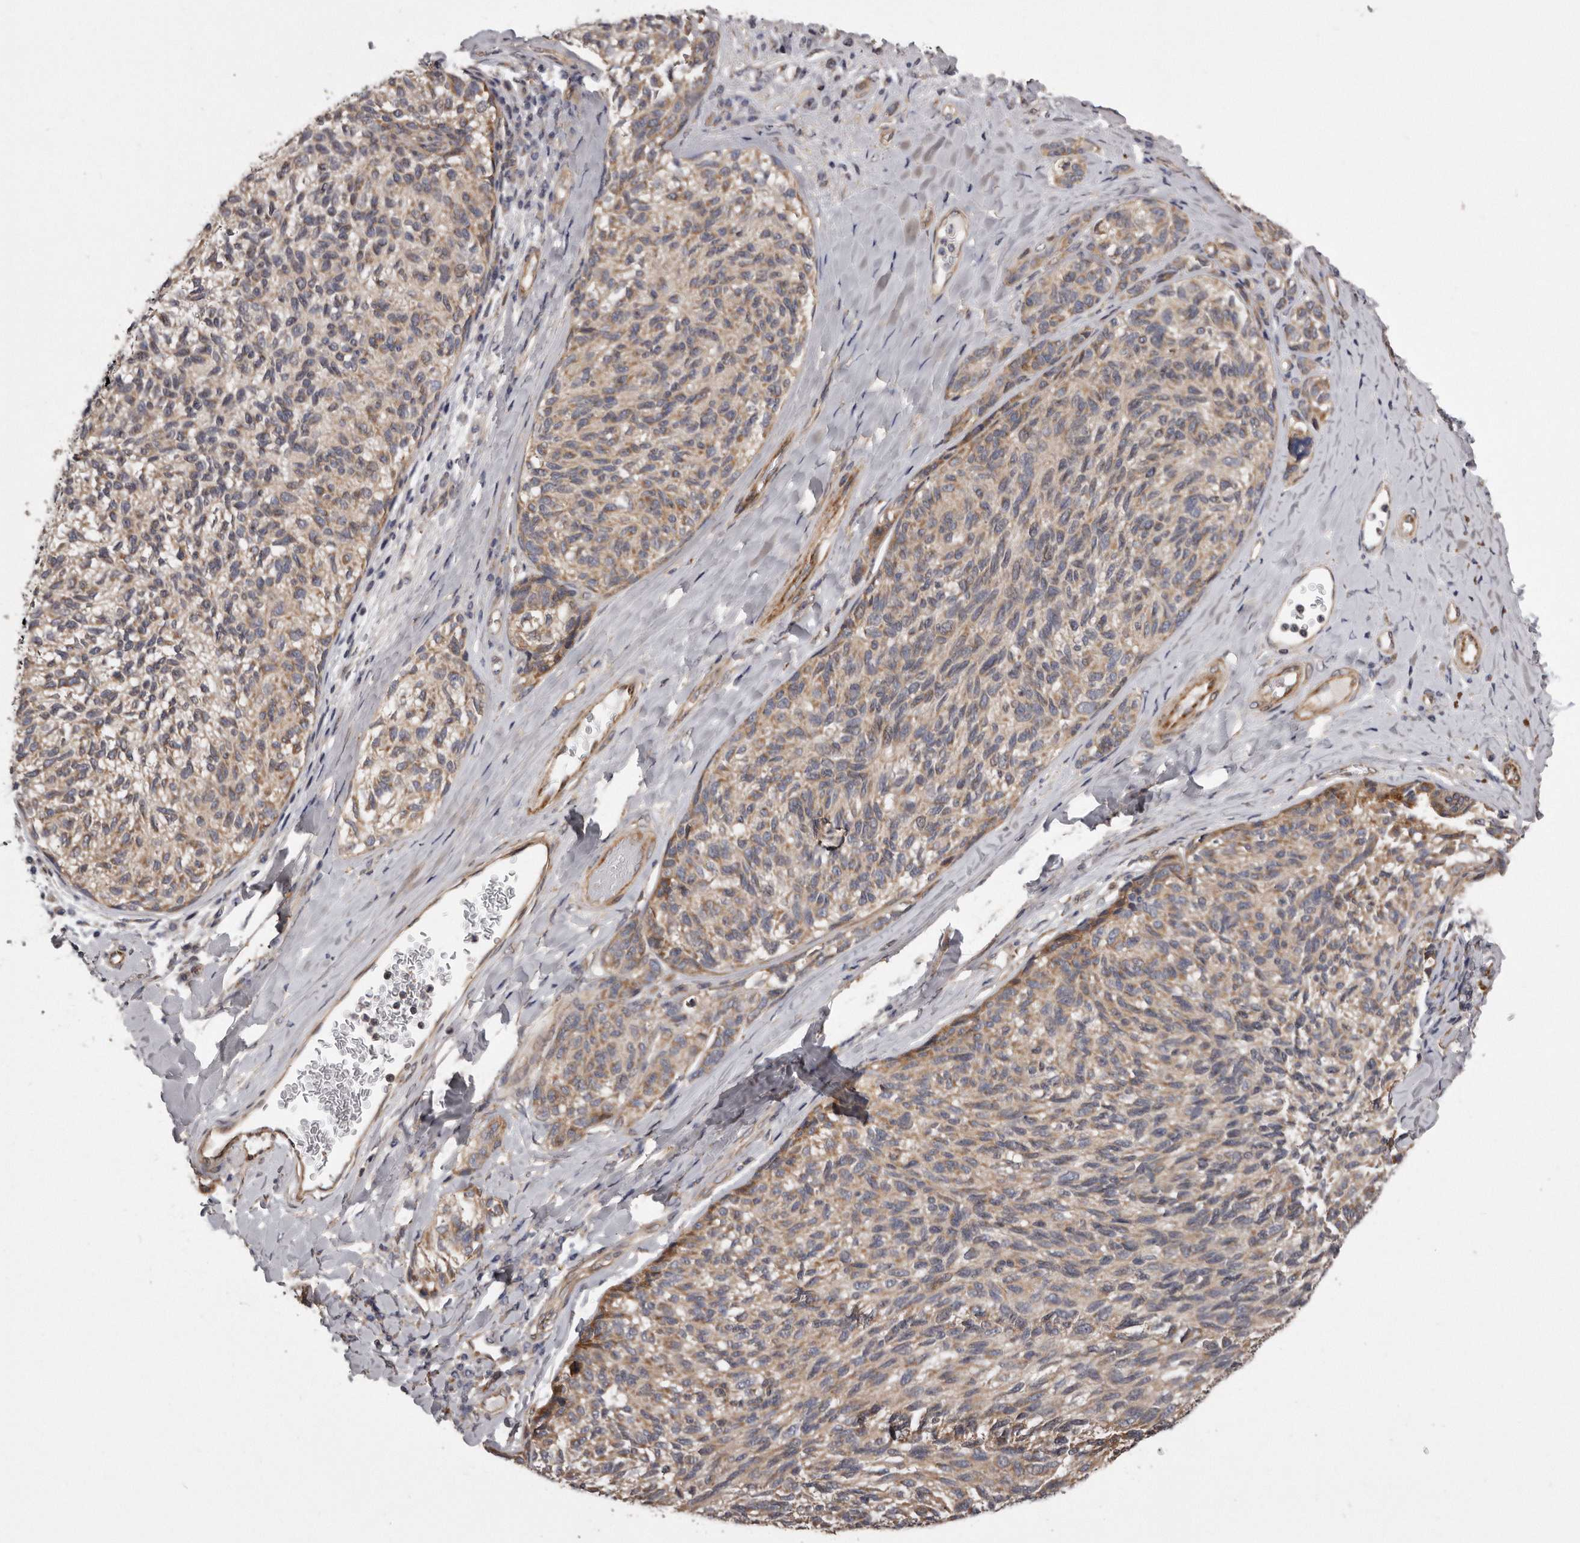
{"staining": {"intensity": "weak", "quantity": ">75%", "location": "cytoplasmic/membranous"}, "tissue": "melanoma", "cell_type": "Tumor cells", "image_type": "cancer", "snomed": [{"axis": "morphology", "description": "Malignant melanoma, NOS"}, {"axis": "topography", "description": "Skin"}], "caption": "Immunohistochemical staining of malignant melanoma shows low levels of weak cytoplasmic/membranous protein staining in about >75% of tumor cells.", "gene": "ARMCX1", "patient": {"sex": "female", "age": 73}}